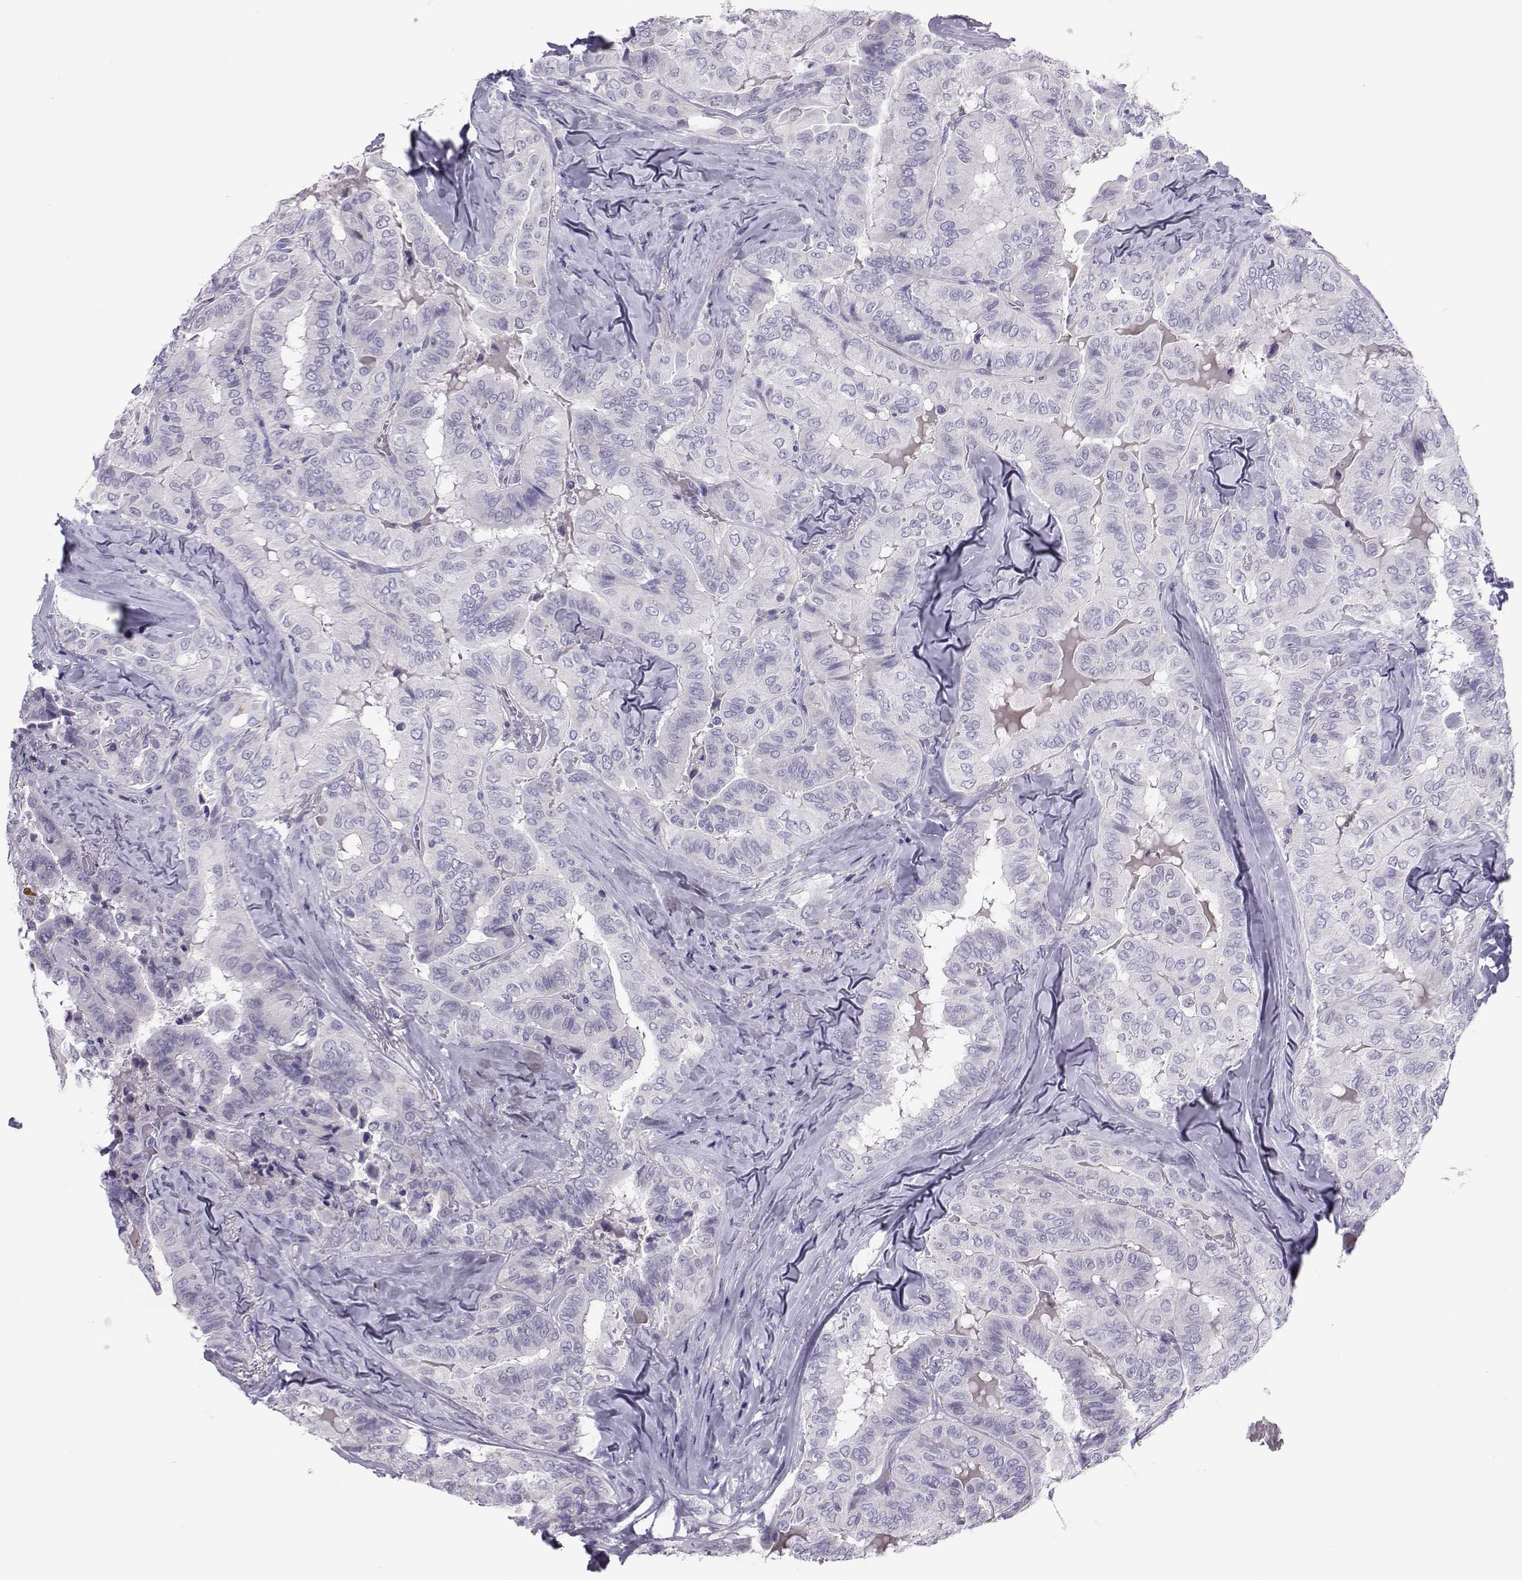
{"staining": {"intensity": "negative", "quantity": "none", "location": "none"}, "tissue": "thyroid cancer", "cell_type": "Tumor cells", "image_type": "cancer", "snomed": [{"axis": "morphology", "description": "Papillary adenocarcinoma, NOS"}, {"axis": "topography", "description": "Thyroid gland"}], "caption": "Immunohistochemical staining of thyroid cancer (papillary adenocarcinoma) exhibits no significant expression in tumor cells.", "gene": "TRPM7", "patient": {"sex": "female", "age": 68}}